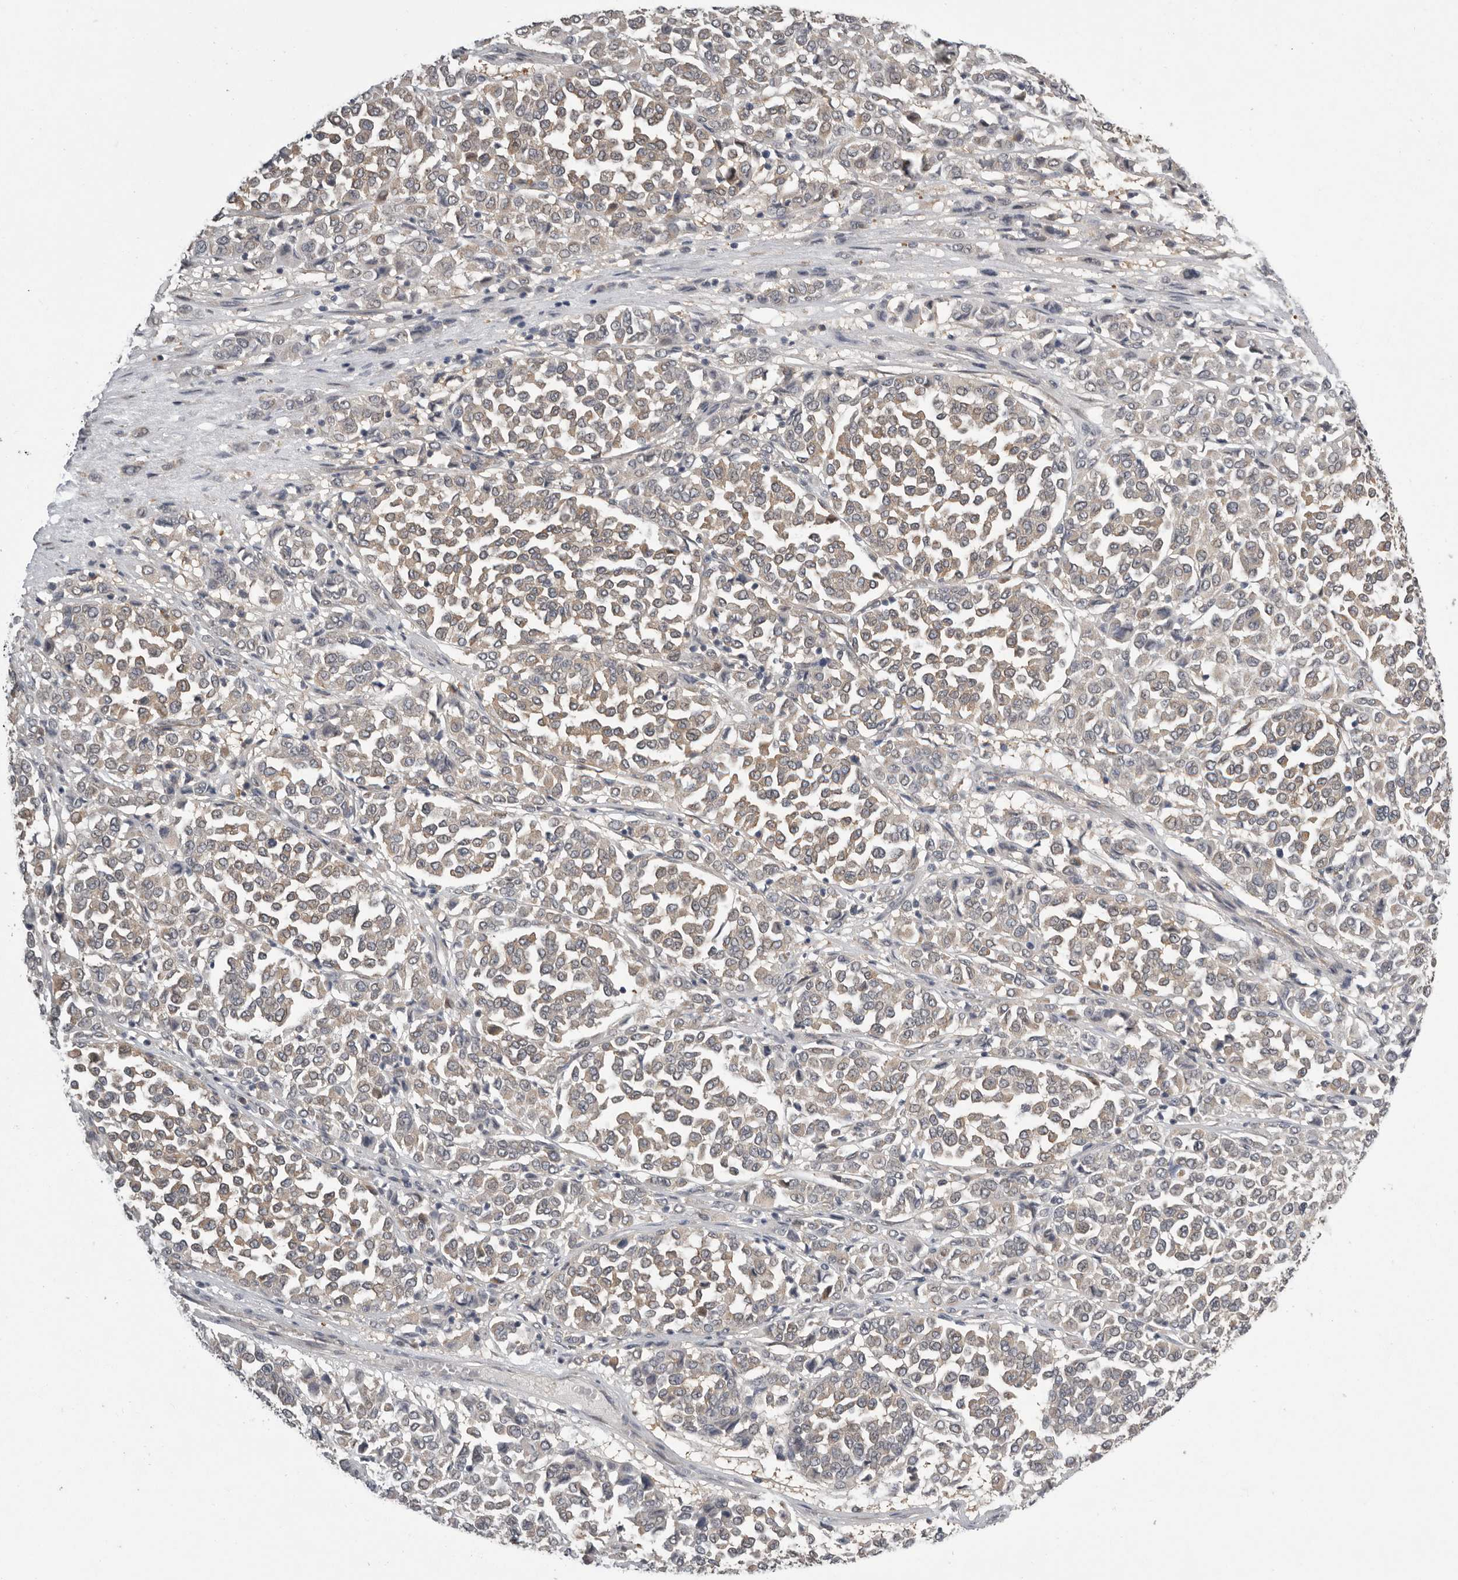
{"staining": {"intensity": "weak", "quantity": ">75%", "location": "cytoplasmic/membranous"}, "tissue": "melanoma", "cell_type": "Tumor cells", "image_type": "cancer", "snomed": [{"axis": "morphology", "description": "Malignant melanoma, Metastatic site"}, {"axis": "topography", "description": "Pancreas"}], "caption": "Weak cytoplasmic/membranous staining is present in approximately >75% of tumor cells in malignant melanoma (metastatic site). Ihc stains the protein of interest in brown and the nuclei are stained blue.", "gene": "RALGPS2", "patient": {"sex": "female", "age": 30}}